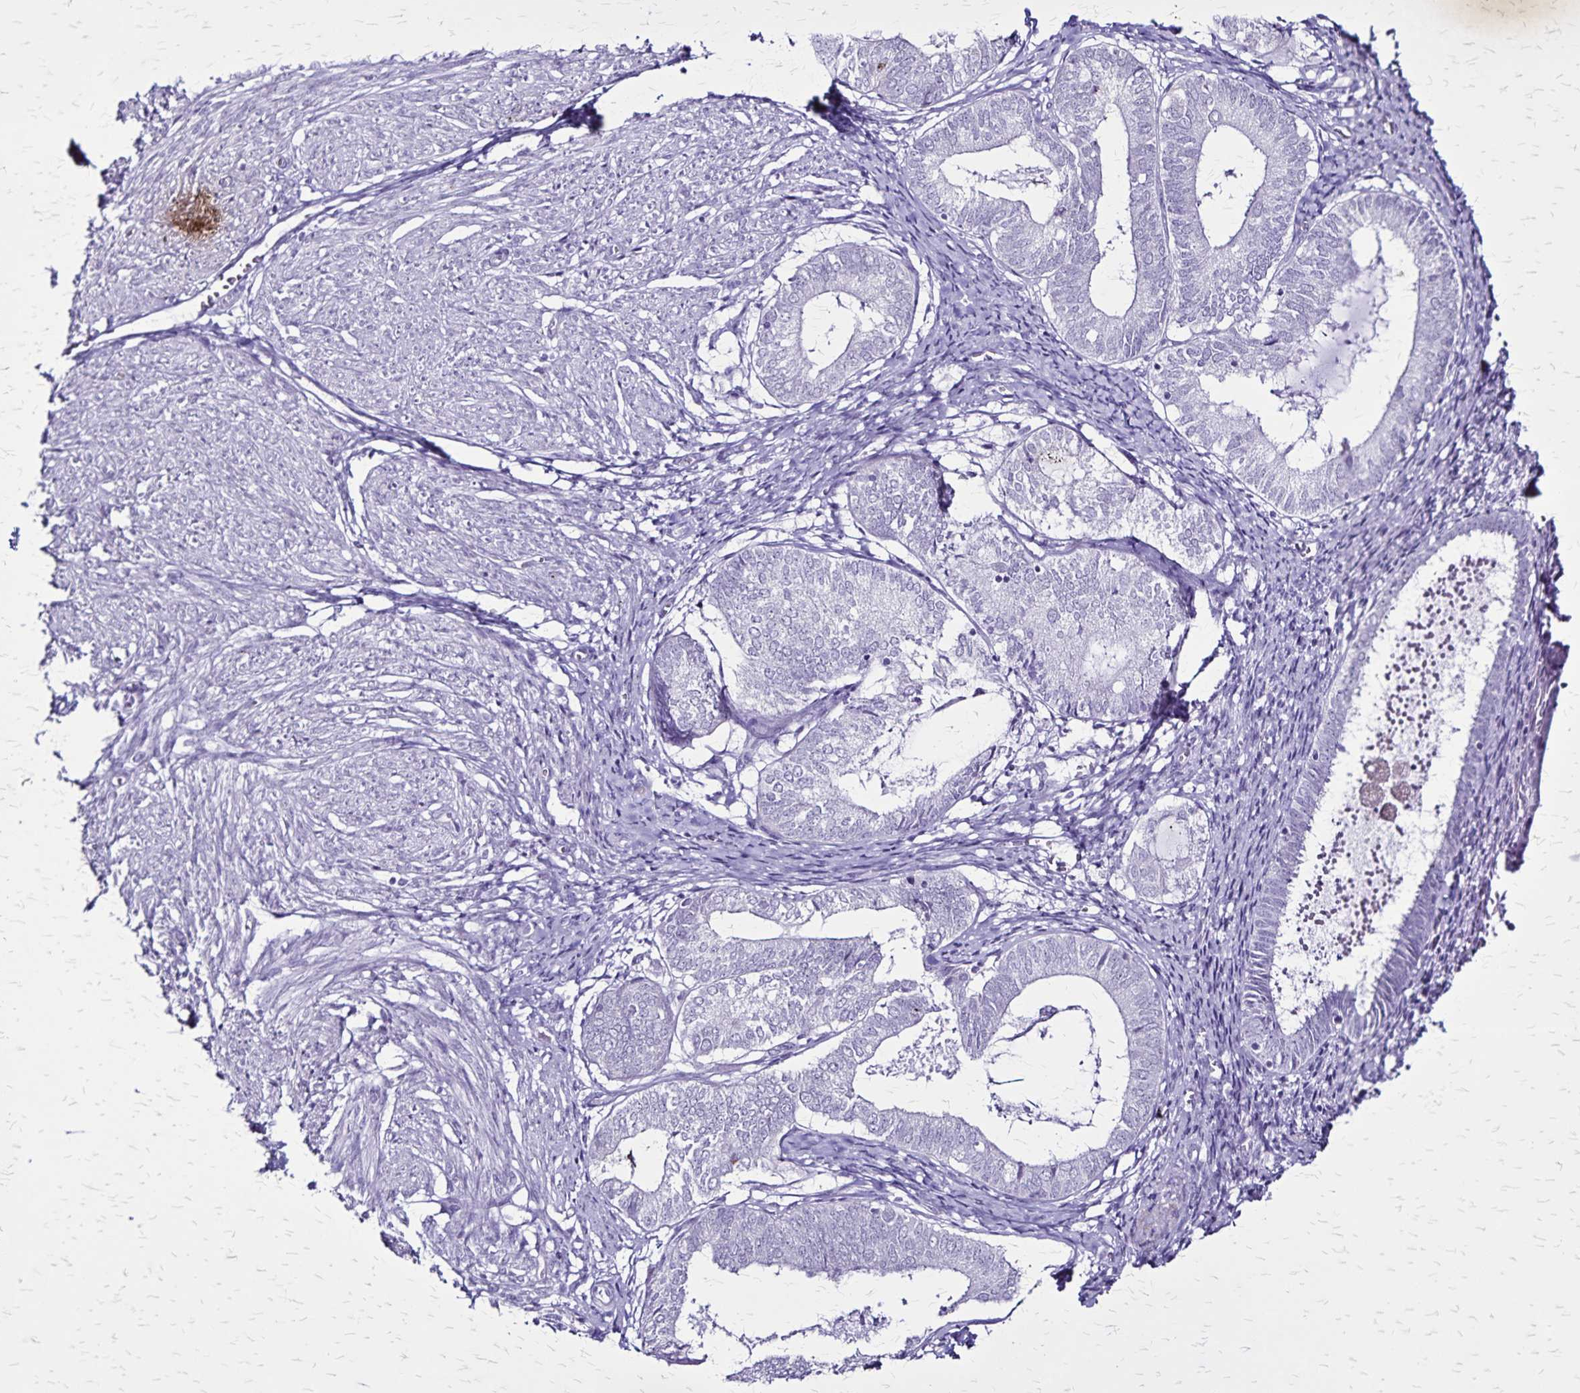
{"staining": {"intensity": "negative", "quantity": "none", "location": "none"}, "tissue": "endometrium", "cell_type": "Cells in endometrial stroma", "image_type": "normal", "snomed": [{"axis": "morphology", "description": "Normal tissue, NOS"}, {"axis": "topography", "description": "Endometrium"}], "caption": "Immunohistochemistry (IHC) image of normal endometrium: human endometrium stained with DAB (3,3'-diaminobenzidine) demonstrates no significant protein expression in cells in endometrial stroma. The staining is performed using DAB (3,3'-diaminobenzidine) brown chromogen with nuclei counter-stained in using hematoxylin.", "gene": "KRT2", "patient": {"sex": "female", "age": 50}}